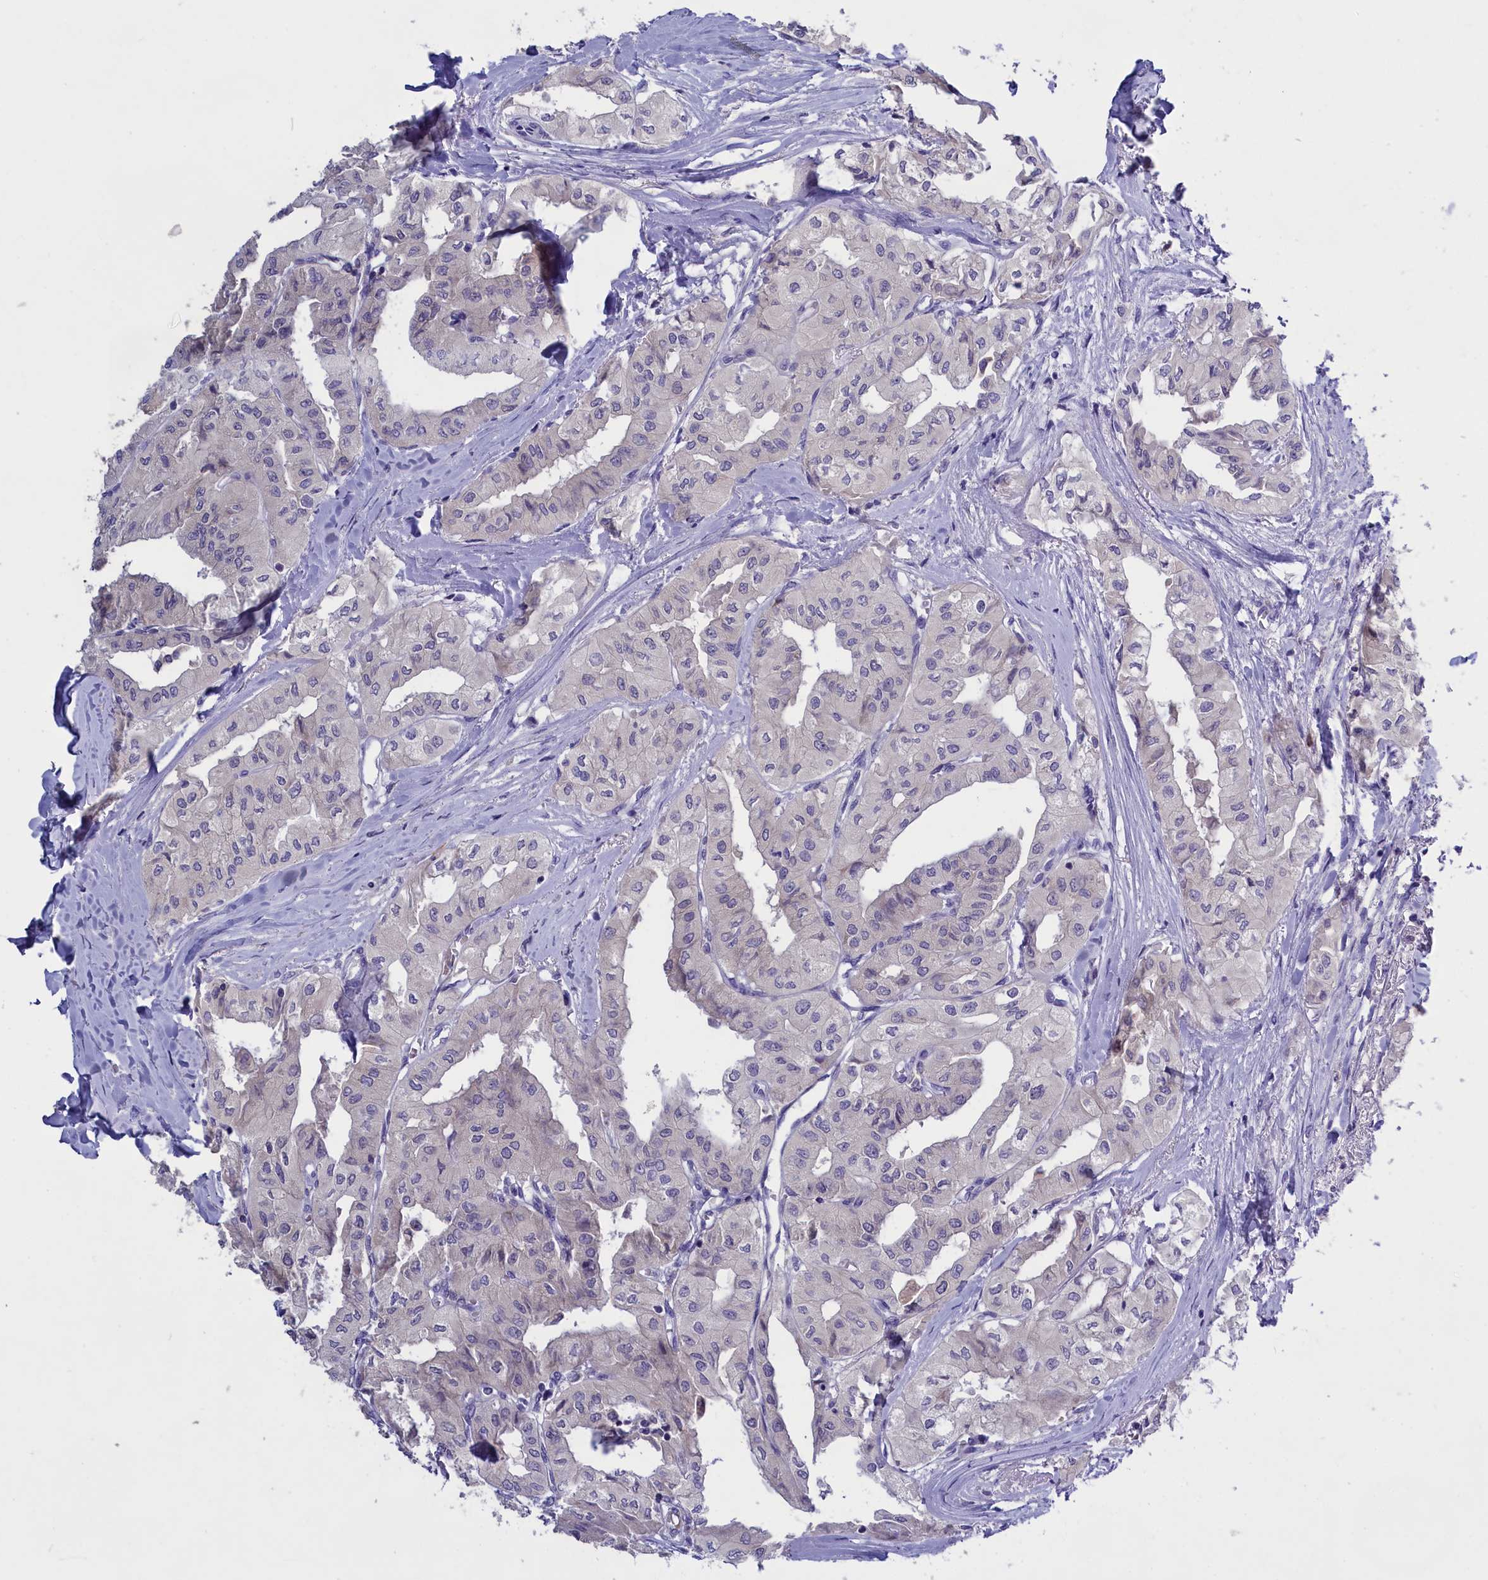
{"staining": {"intensity": "negative", "quantity": "none", "location": "none"}, "tissue": "thyroid cancer", "cell_type": "Tumor cells", "image_type": "cancer", "snomed": [{"axis": "morphology", "description": "Papillary adenocarcinoma, NOS"}, {"axis": "topography", "description": "Thyroid gland"}], "caption": "IHC image of neoplastic tissue: human thyroid cancer (papillary adenocarcinoma) stained with DAB (3,3'-diaminobenzidine) demonstrates no significant protein staining in tumor cells.", "gene": "ENPP6", "patient": {"sex": "female", "age": 59}}